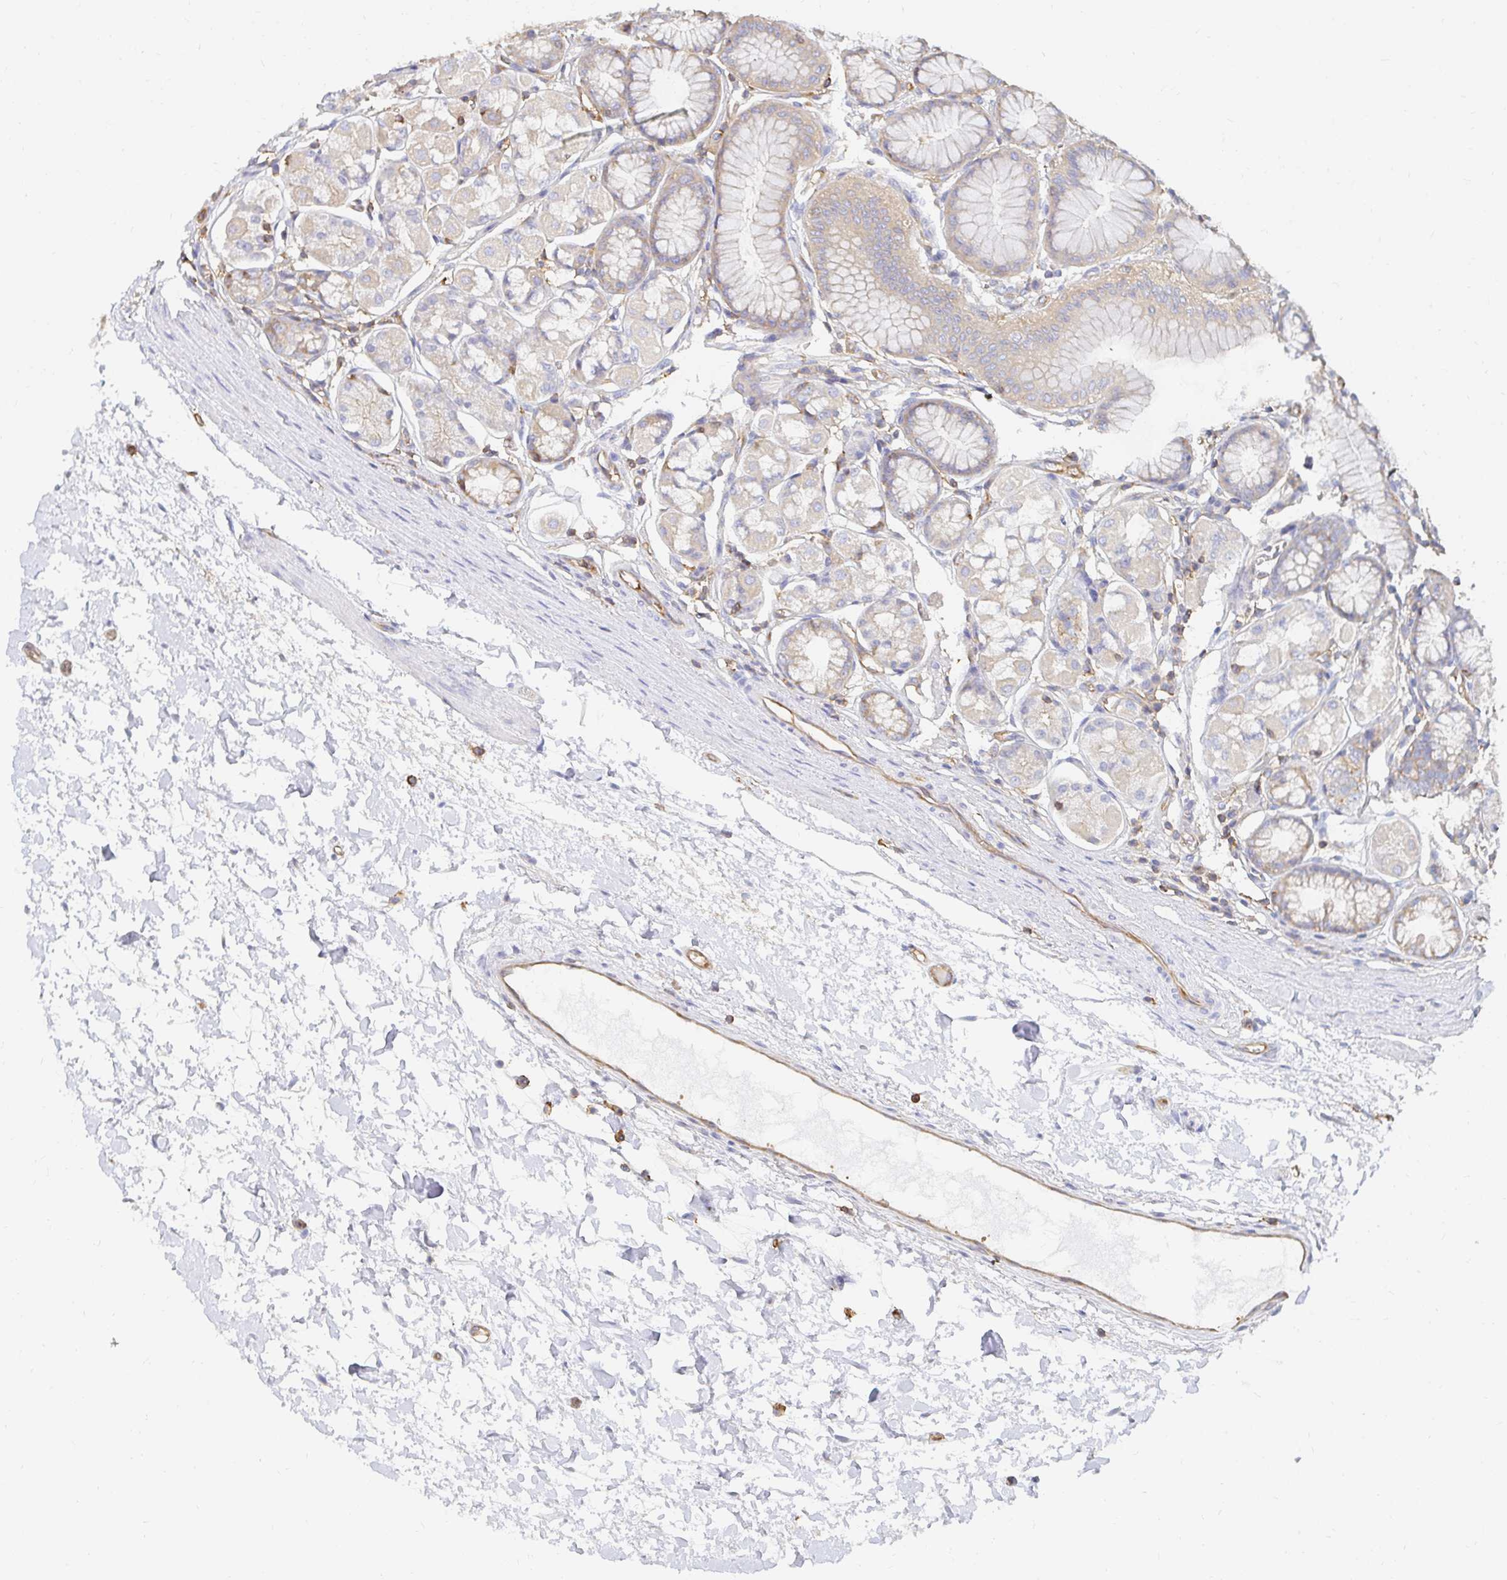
{"staining": {"intensity": "weak", "quantity": "25%-75%", "location": "cytoplasmic/membranous"}, "tissue": "stomach", "cell_type": "Glandular cells", "image_type": "normal", "snomed": [{"axis": "morphology", "description": "Normal tissue, NOS"}, {"axis": "topography", "description": "Stomach"}, {"axis": "topography", "description": "Stomach, lower"}], "caption": "Protein analysis of benign stomach shows weak cytoplasmic/membranous staining in approximately 25%-75% of glandular cells. The protein of interest is stained brown, and the nuclei are stained in blue (DAB IHC with brightfield microscopy, high magnification).", "gene": "TSPAN19", "patient": {"sex": "male", "age": 76}}